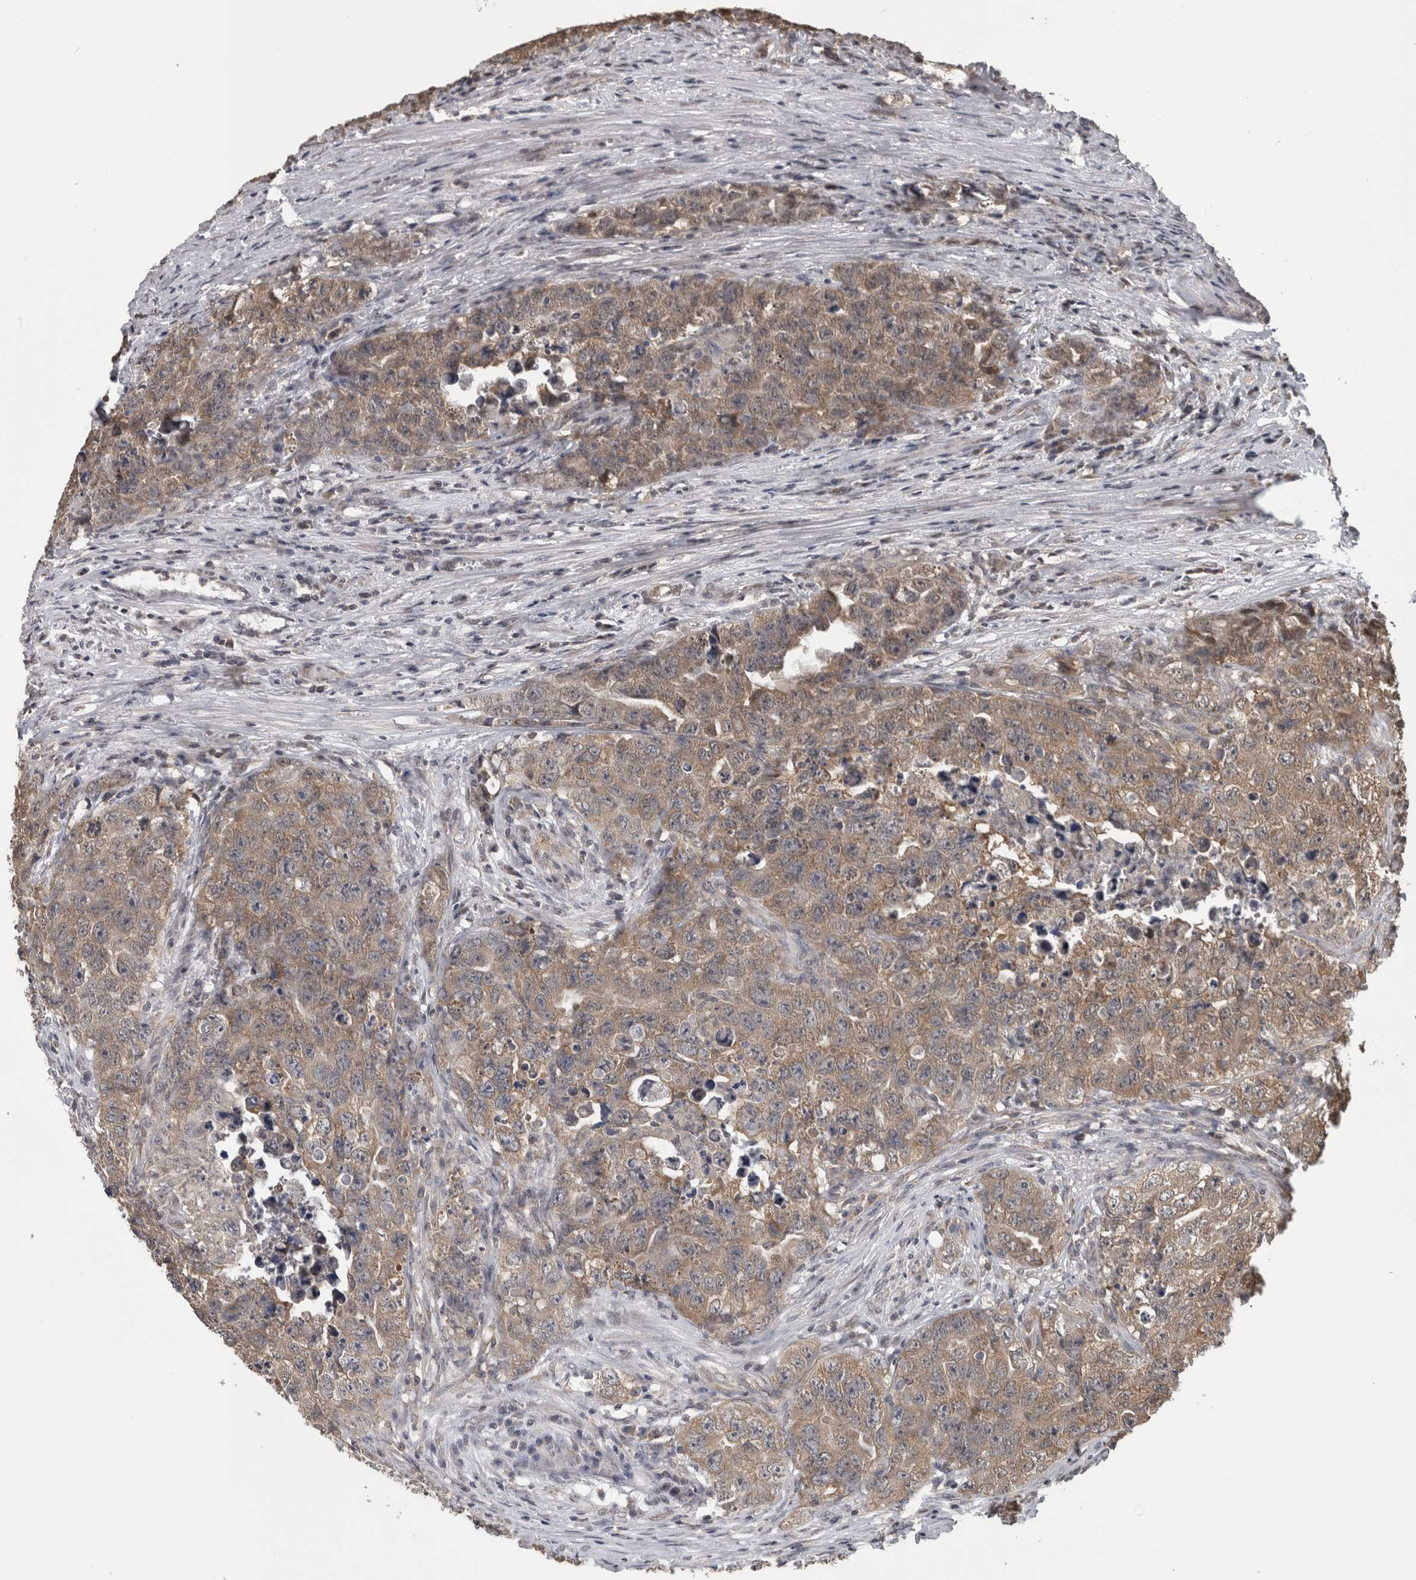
{"staining": {"intensity": "weak", "quantity": ">75%", "location": "cytoplasmic/membranous"}, "tissue": "testis cancer", "cell_type": "Tumor cells", "image_type": "cancer", "snomed": [{"axis": "morphology", "description": "Seminoma, NOS"}, {"axis": "morphology", "description": "Carcinoma, Embryonal, NOS"}, {"axis": "topography", "description": "Testis"}], "caption": "Immunohistochemical staining of human testis embryonal carcinoma reveals weak cytoplasmic/membranous protein staining in approximately >75% of tumor cells.", "gene": "ATXN2", "patient": {"sex": "male", "age": 43}}